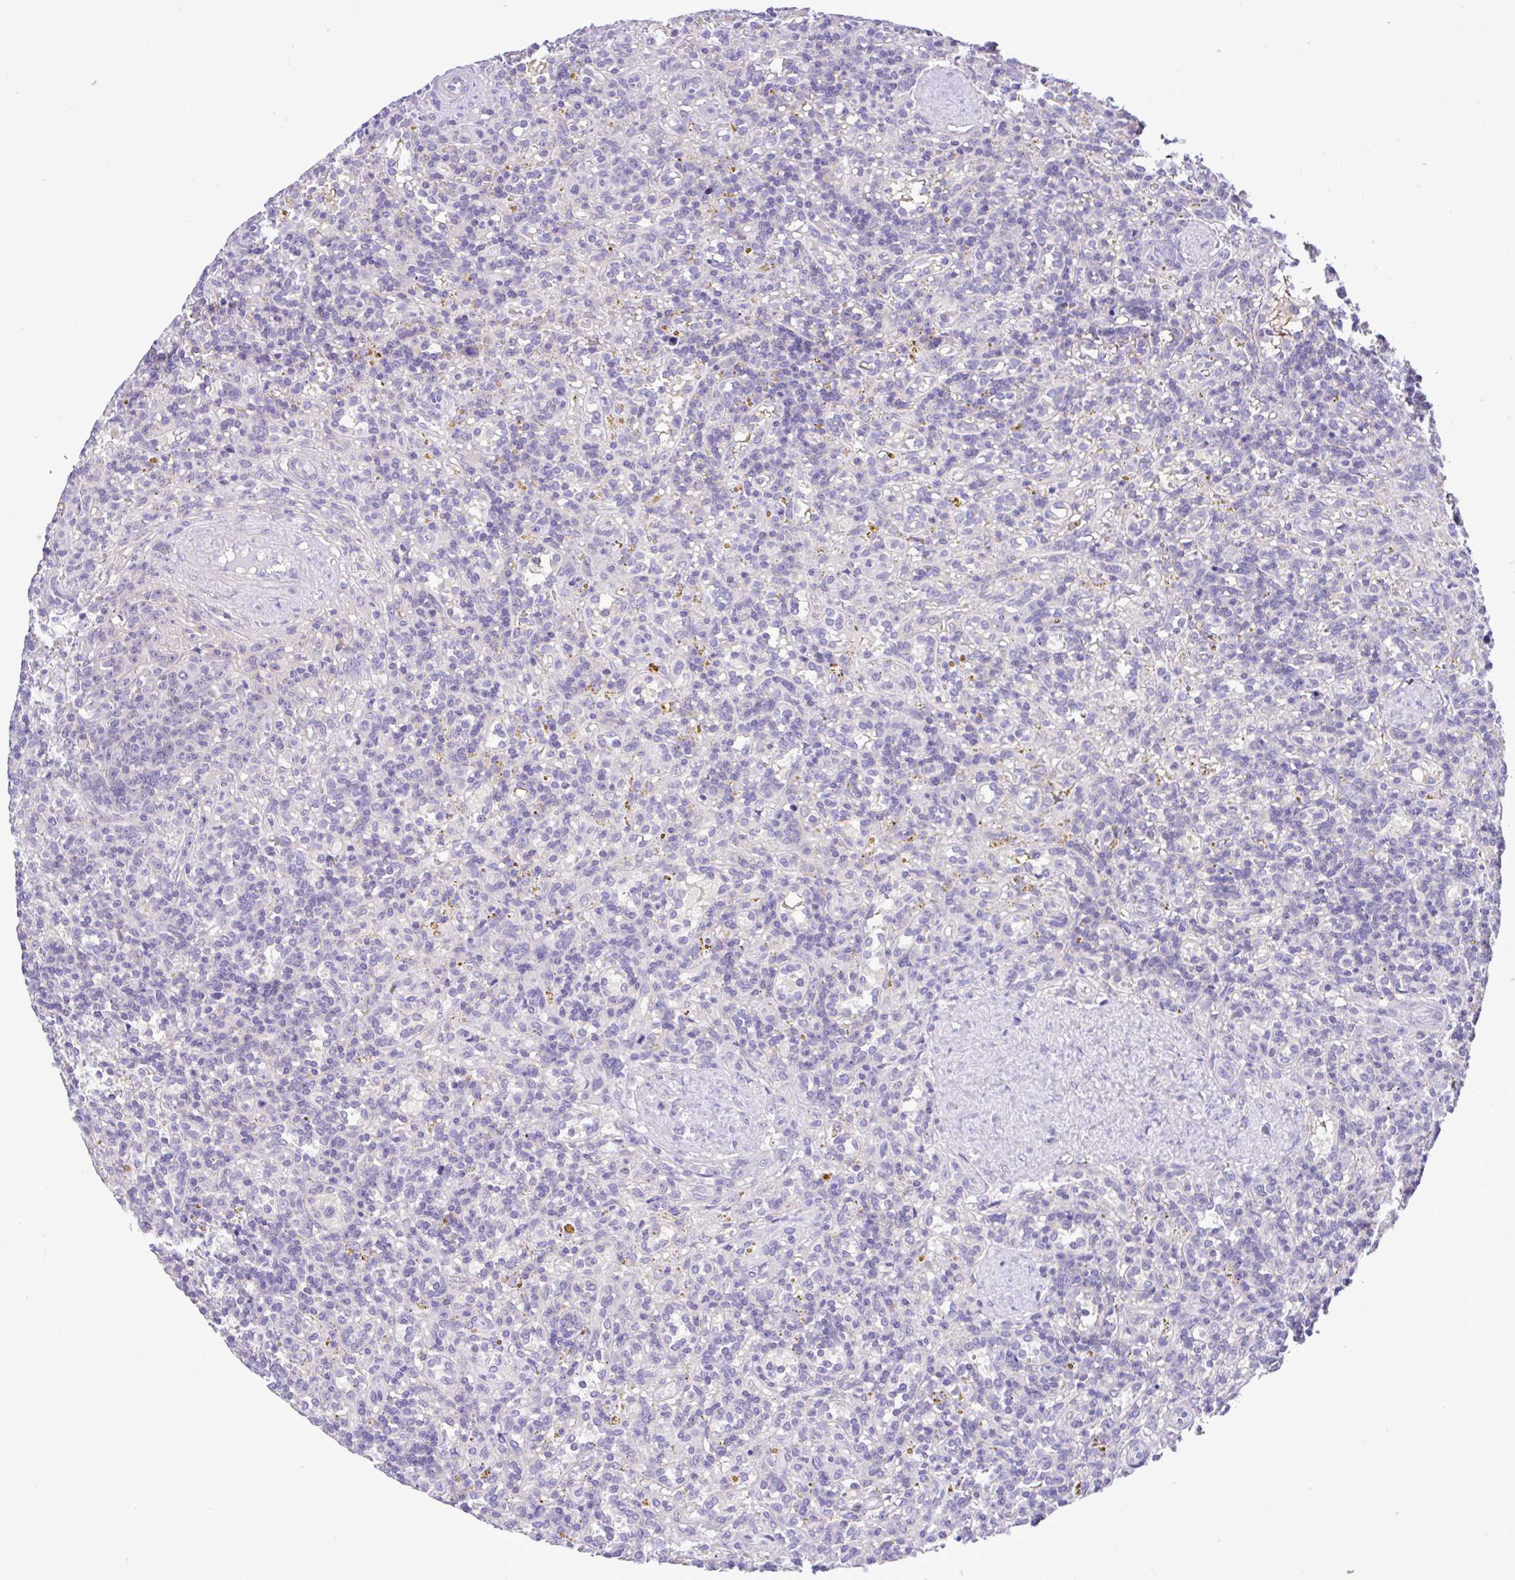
{"staining": {"intensity": "negative", "quantity": "none", "location": "none"}, "tissue": "lymphoma", "cell_type": "Tumor cells", "image_type": "cancer", "snomed": [{"axis": "morphology", "description": "Malignant lymphoma, non-Hodgkin's type, Low grade"}, {"axis": "topography", "description": "Spleen"}], "caption": "A high-resolution image shows immunohistochemistry staining of malignant lymphoma, non-Hodgkin's type (low-grade), which shows no significant staining in tumor cells.", "gene": "ANO4", "patient": {"sex": "male", "age": 67}}